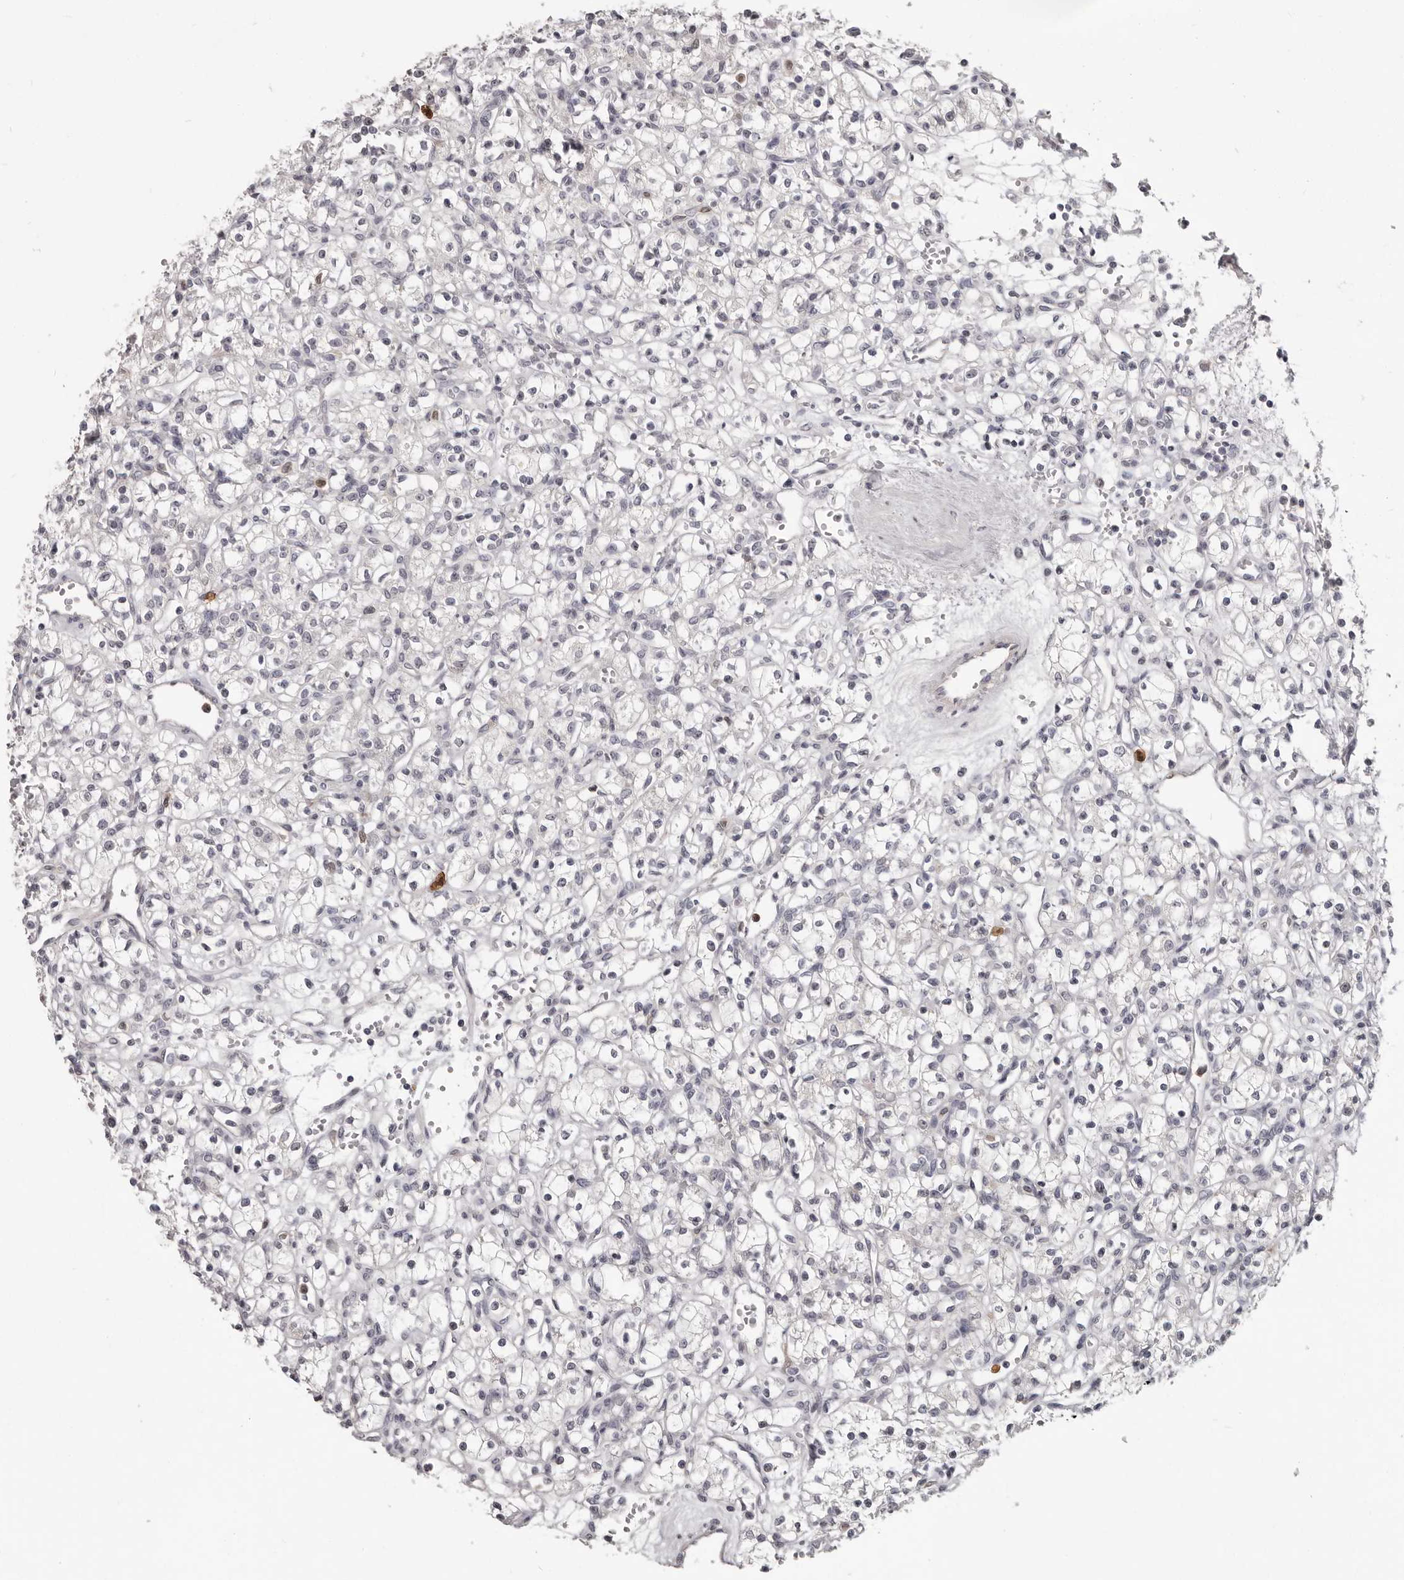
{"staining": {"intensity": "negative", "quantity": "none", "location": "none"}, "tissue": "renal cancer", "cell_type": "Tumor cells", "image_type": "cancer", "snomed": [{"axis": "morphology", "description": "Adenocarcinoma, NOS"}, {"axis": "topography", "description": "Kidney"}], "caption": "Renal cancer stained for a protein using immunohistochemistry (IHC) demonstrates no staining tumor cells.", "gene": "GPR157", "patient": {"sex": "female", "age": 59}}